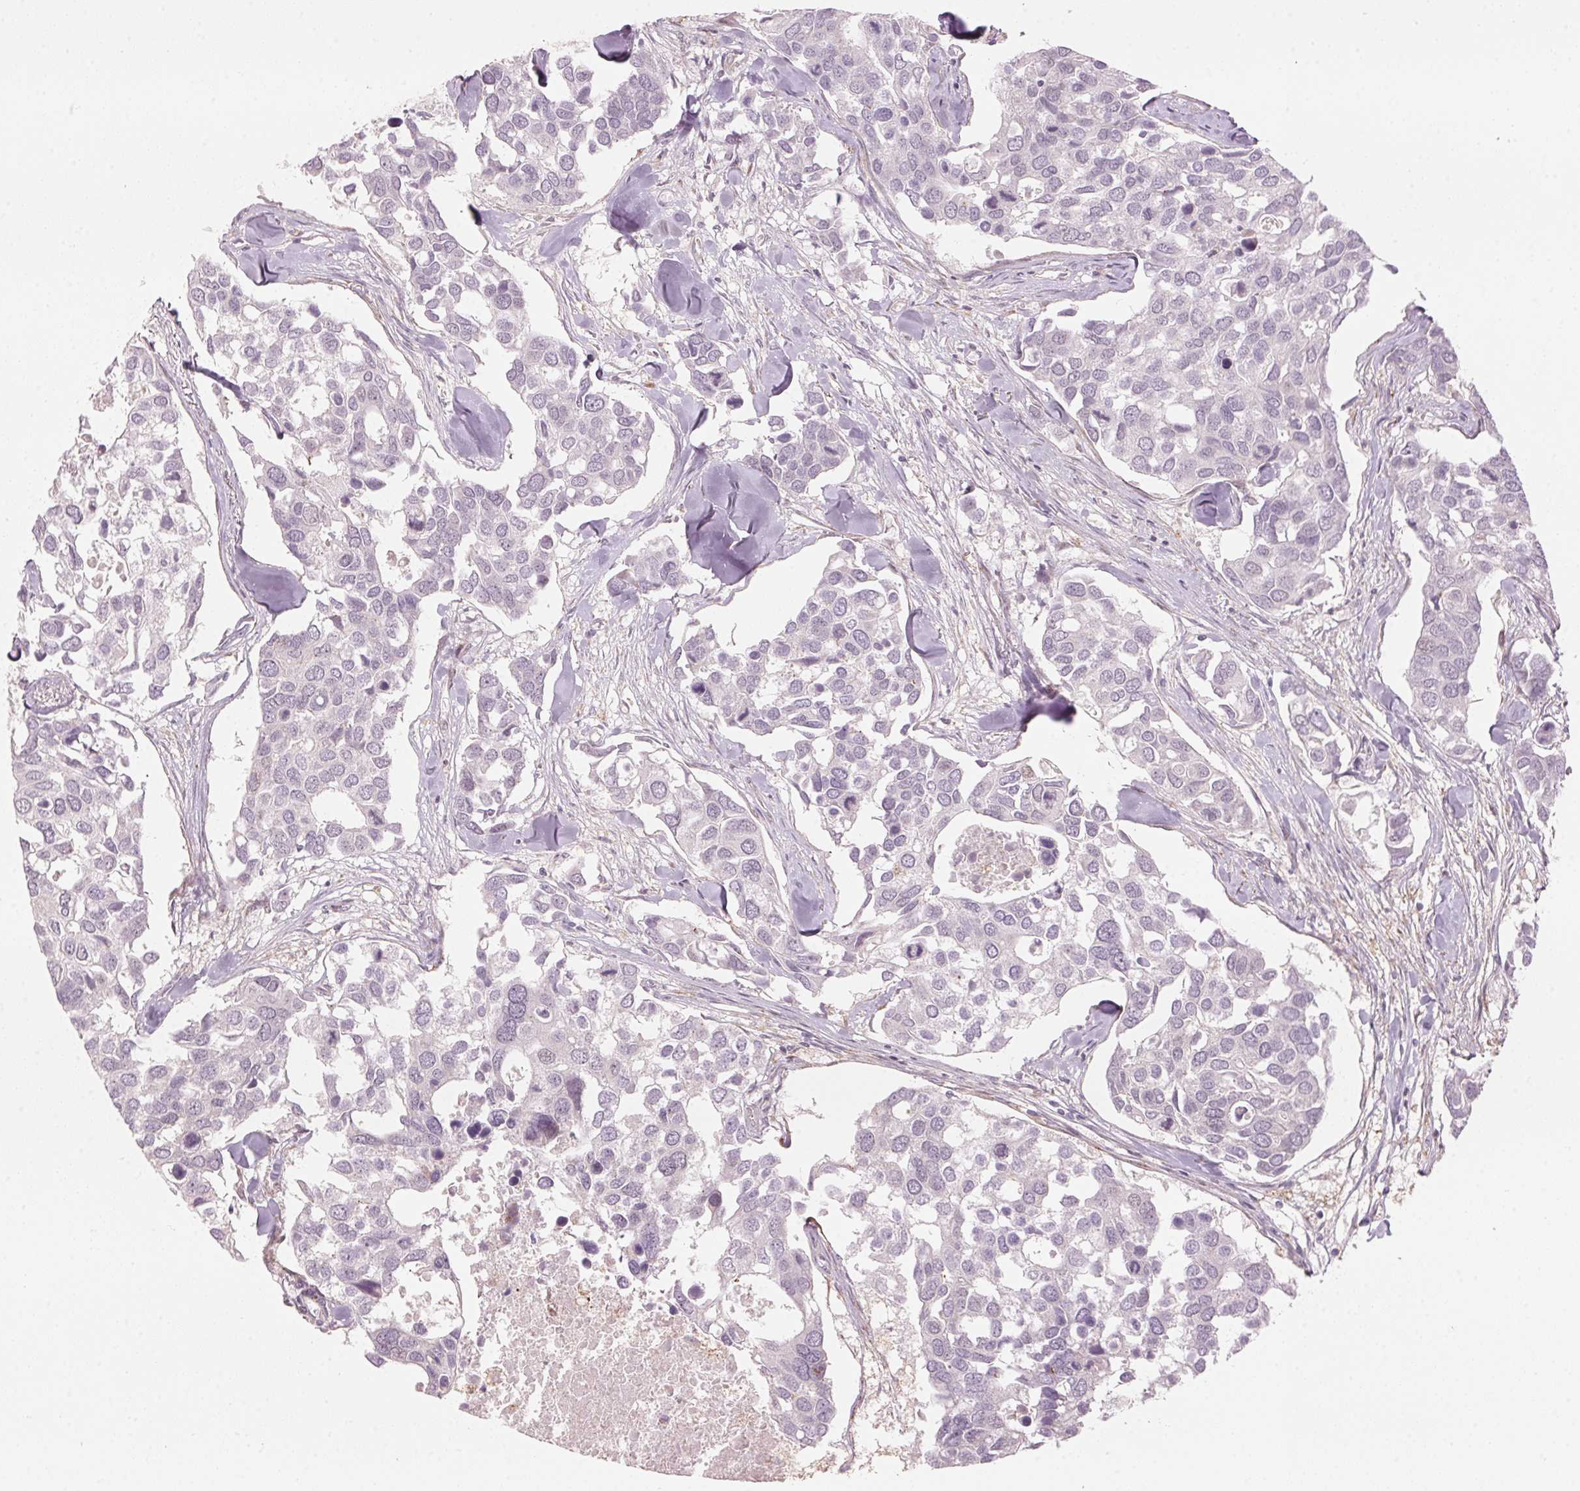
{"staining": {"intensity": "negative", "quantity": "none", "location": "none"}, "tissue": "breast cancer", "cell_type": "Tumor cells", "image_type": "cancer", "snomed": [{"axis": "morphology", "description": "Duct carcinoma"}, {"axis": "topography", "description": "Breast"}], "caption": "Tumor cells show no significant positivity in breast infiltrating ductal carcinoma.", "gene": "TMED6", "patient": {"sex": "female", "age": 83}}